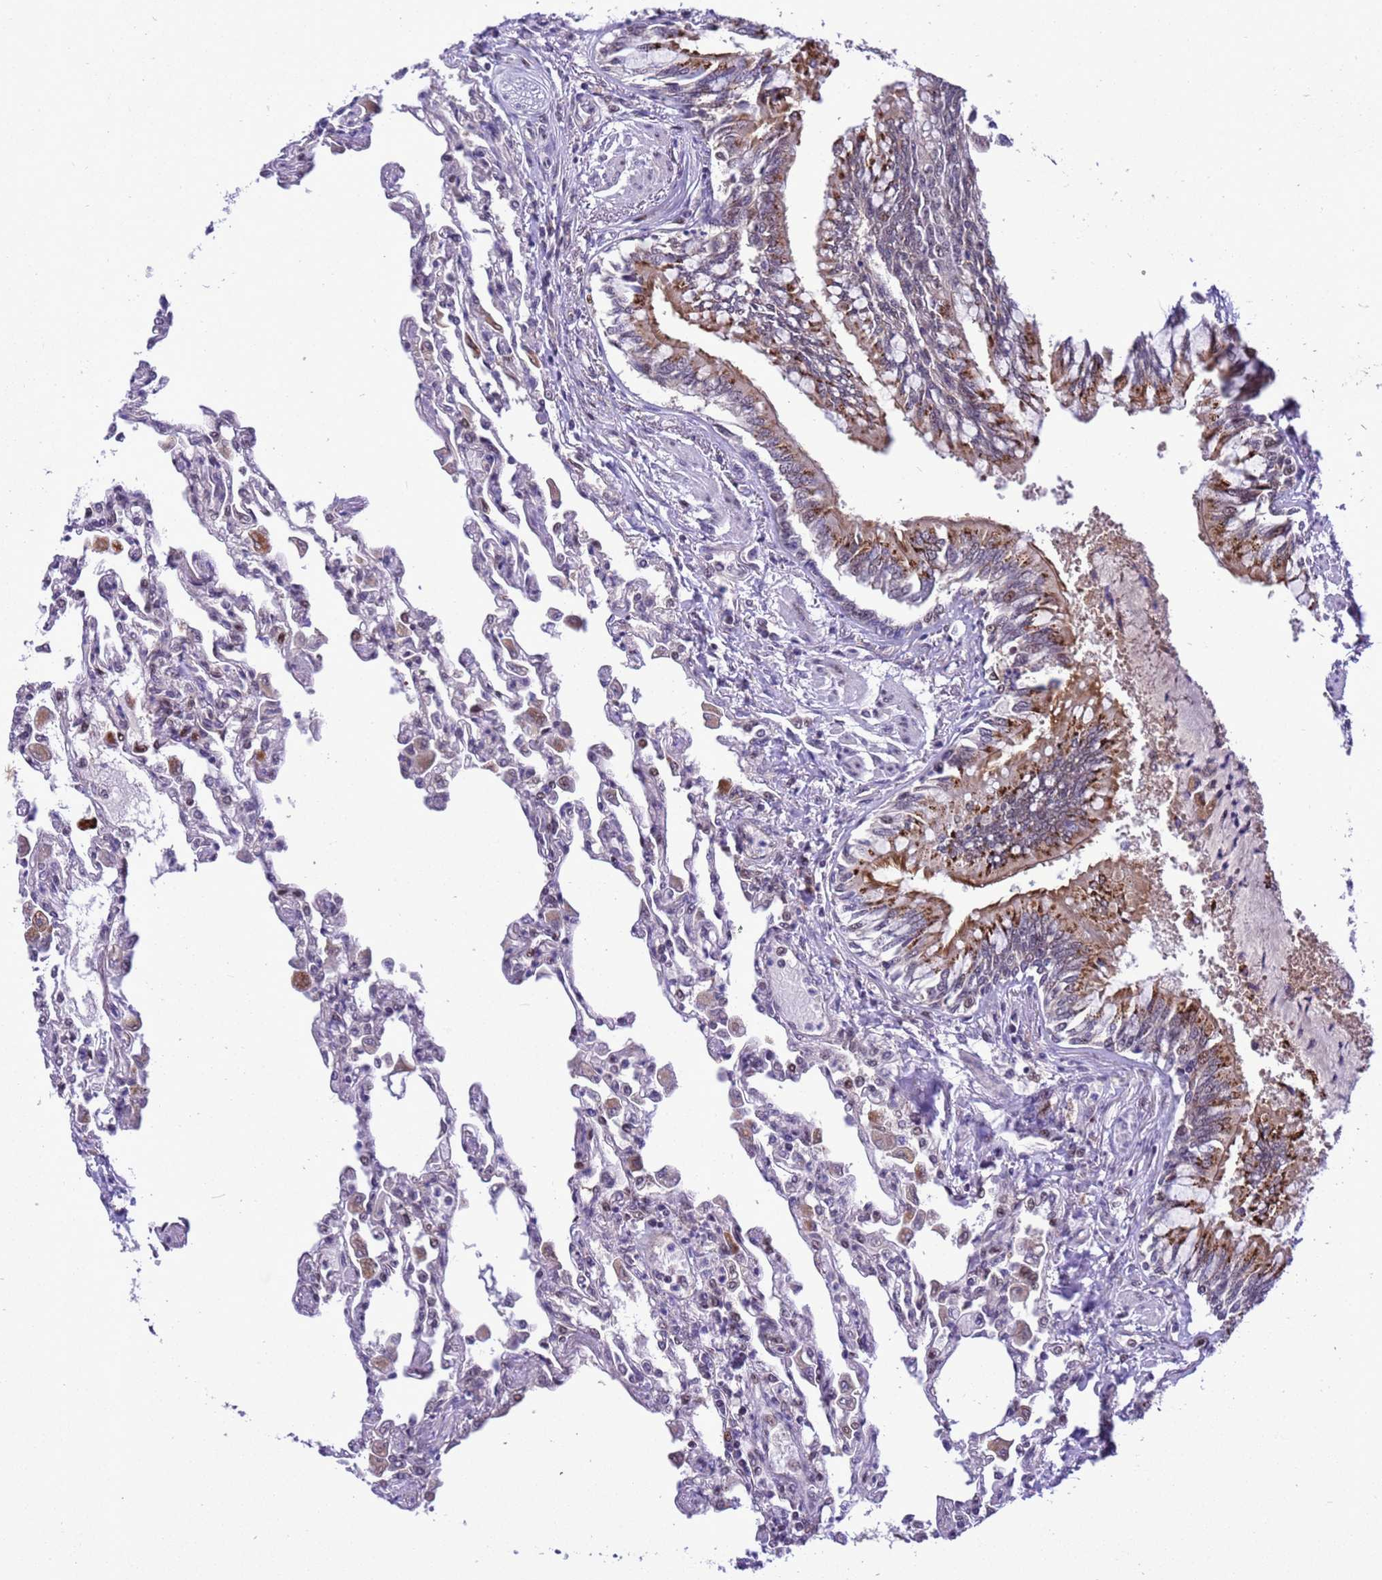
{"staining": {"intensity": "moderate", "quantity": "<25%", "location": "cytoplasmic/membranous,nuclear"}, "tissue": "lung", "cell_type": "Alveolar cells", "image_type": "normal", "snomed": [{"axis": "morphology", "description": "Normal tissue, NOS"}, {"axis": "topography", "description": "Bronchus"}, {"axis": "topography", "description": "Lung"}], "caption": "A micrograph of lung stained for a protein demonstrates moderate cytoplasmic/membranous,nuclear brown staining in alveolar cells.", "gene": "RASD1", "patient": {"sex": "female", "age": 49}}